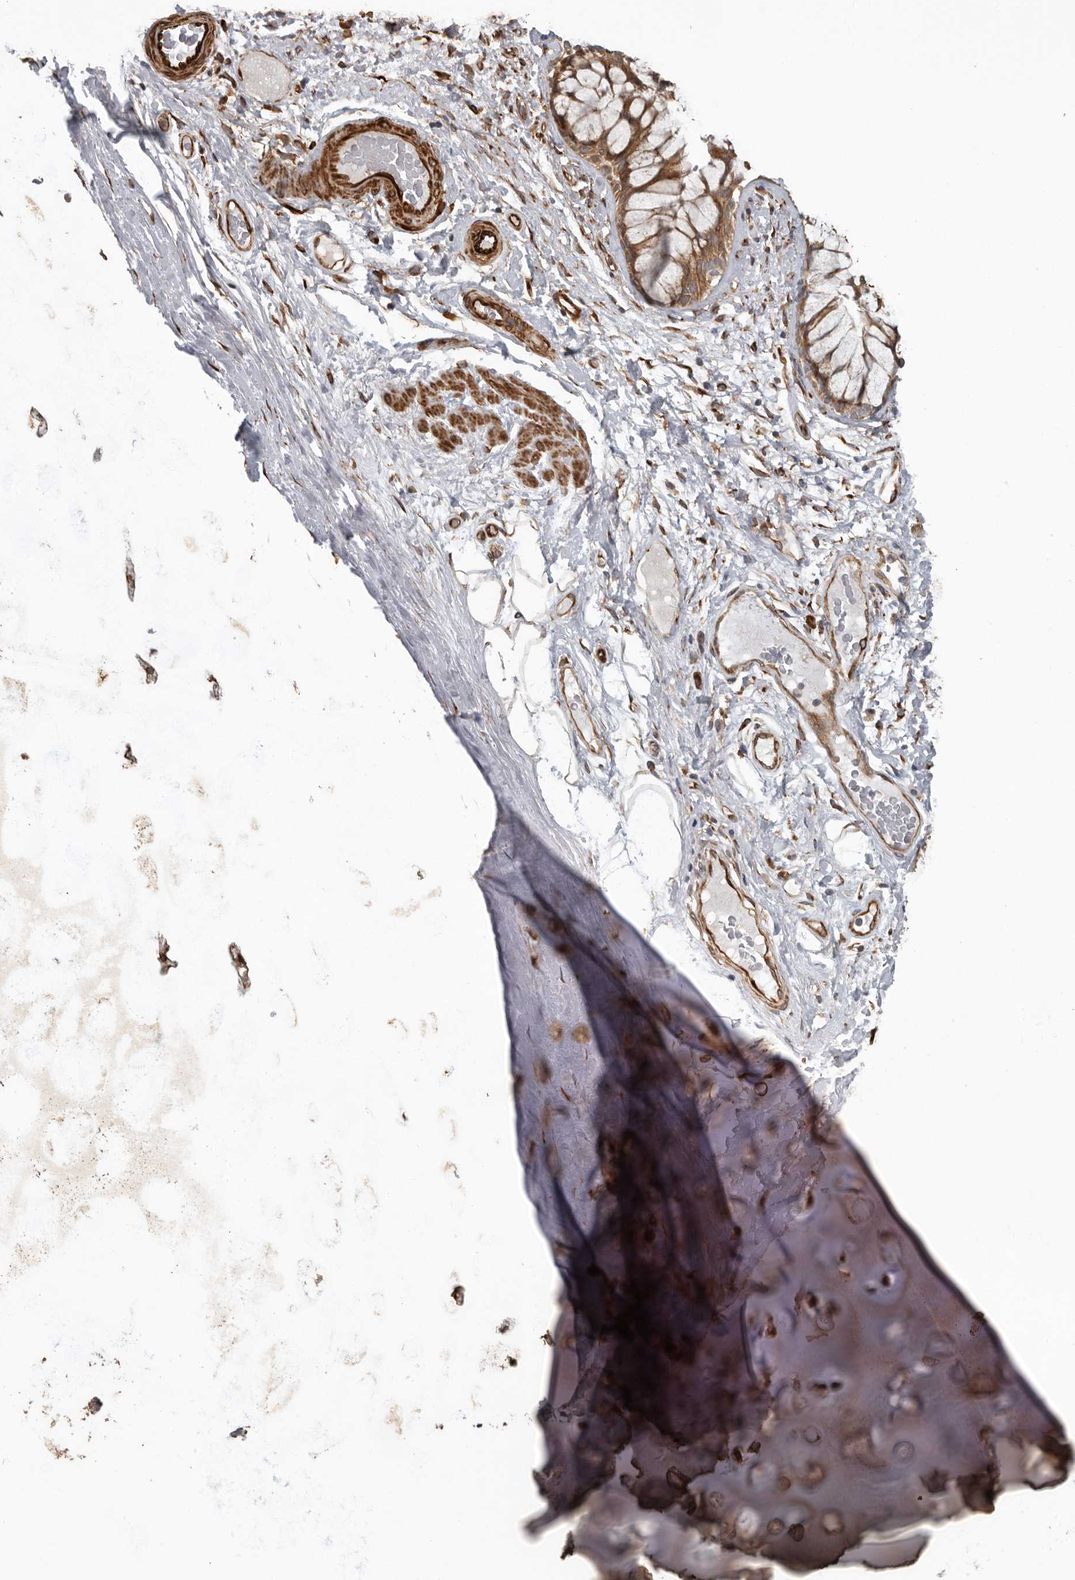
{"staining": {"intensity": "weak", "quantity": ">75%", "location": "cytoplasmic/membranous"}, "tissue": "adipose tissue", "cell_type": "Adipocytes", "image_type": "normal", "snomed": [{"axis": "morphology", "description": "Normal tissue, NOS"}, {"axis": "topography", "description": "Bronchus"}], "caption": "Adipocytes exhibit weak cytoplasmic/membranous positivity in about >75% of cells in unremarkable adipose tissue. The staining is performed using DAB (3,3'-diaminobenzidine) brown chromogen to label protein expression. The nuclei are counter-stained blue using hematoxylin.", "gene": "CEP350", "patient": {"sex": "male", "age": 66}}